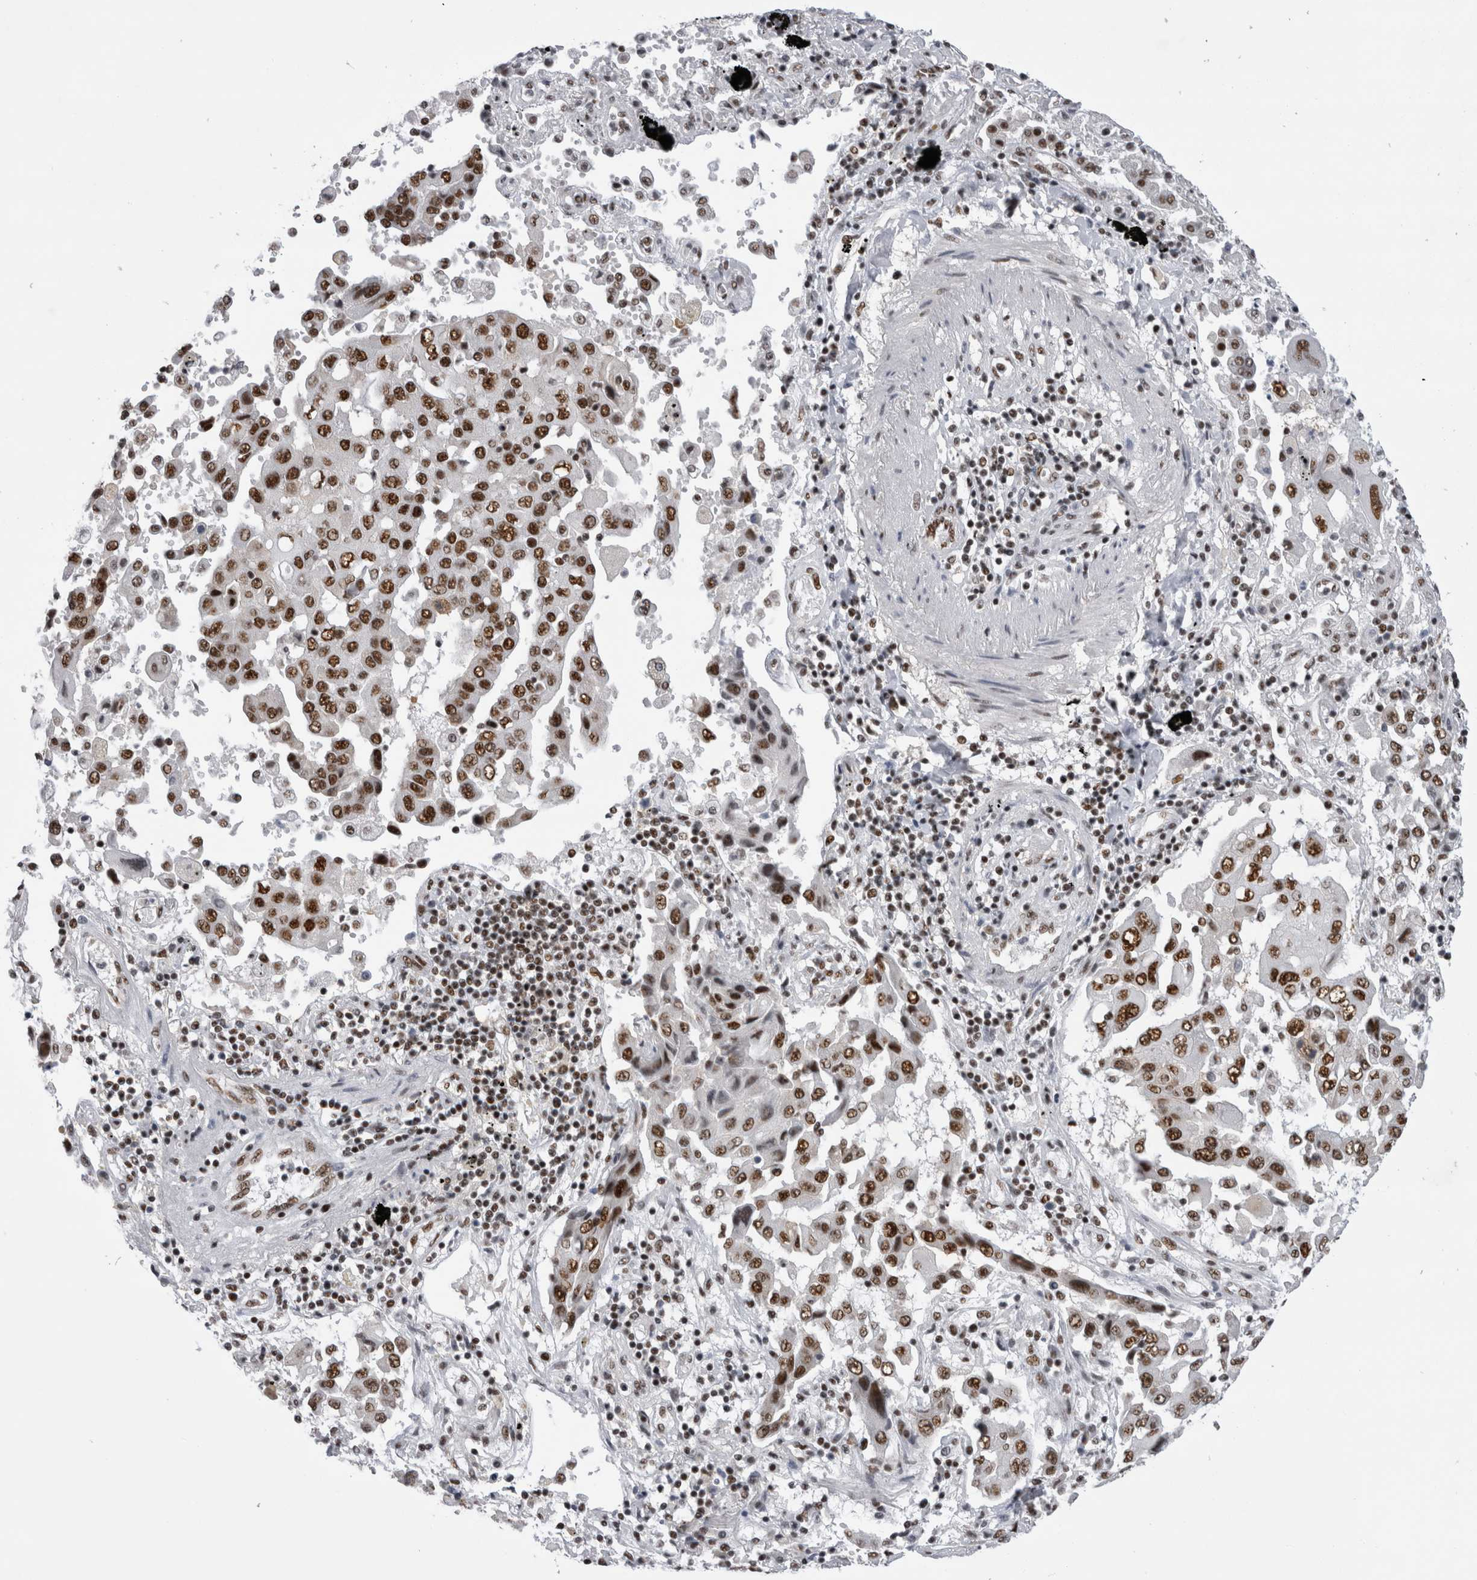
{"staining": {"intensity": "moderate", "quantity": ">75%", "location": "nuclear"}, "tissue": "lung cancer", "cell_type": "Tumor cells", "image_type": "cancer", "snomed": [{"axis": "morphology", "description": "Adenocarcinoma, NOS"}, {"axis": "topography", "description": "Lung"}], "caption": "Tumor cells show moderate nuclear positivity in about >75% of cells in adenocarcinoma (lung). The staining was performed using DAB (3,3'-diaminobenzidine), with brown indicating positive protein expression. Nuclei are stained blue with hematoxylin.", "gene": "CDK11A", "patient": {"sex": "female", "age": 65}}